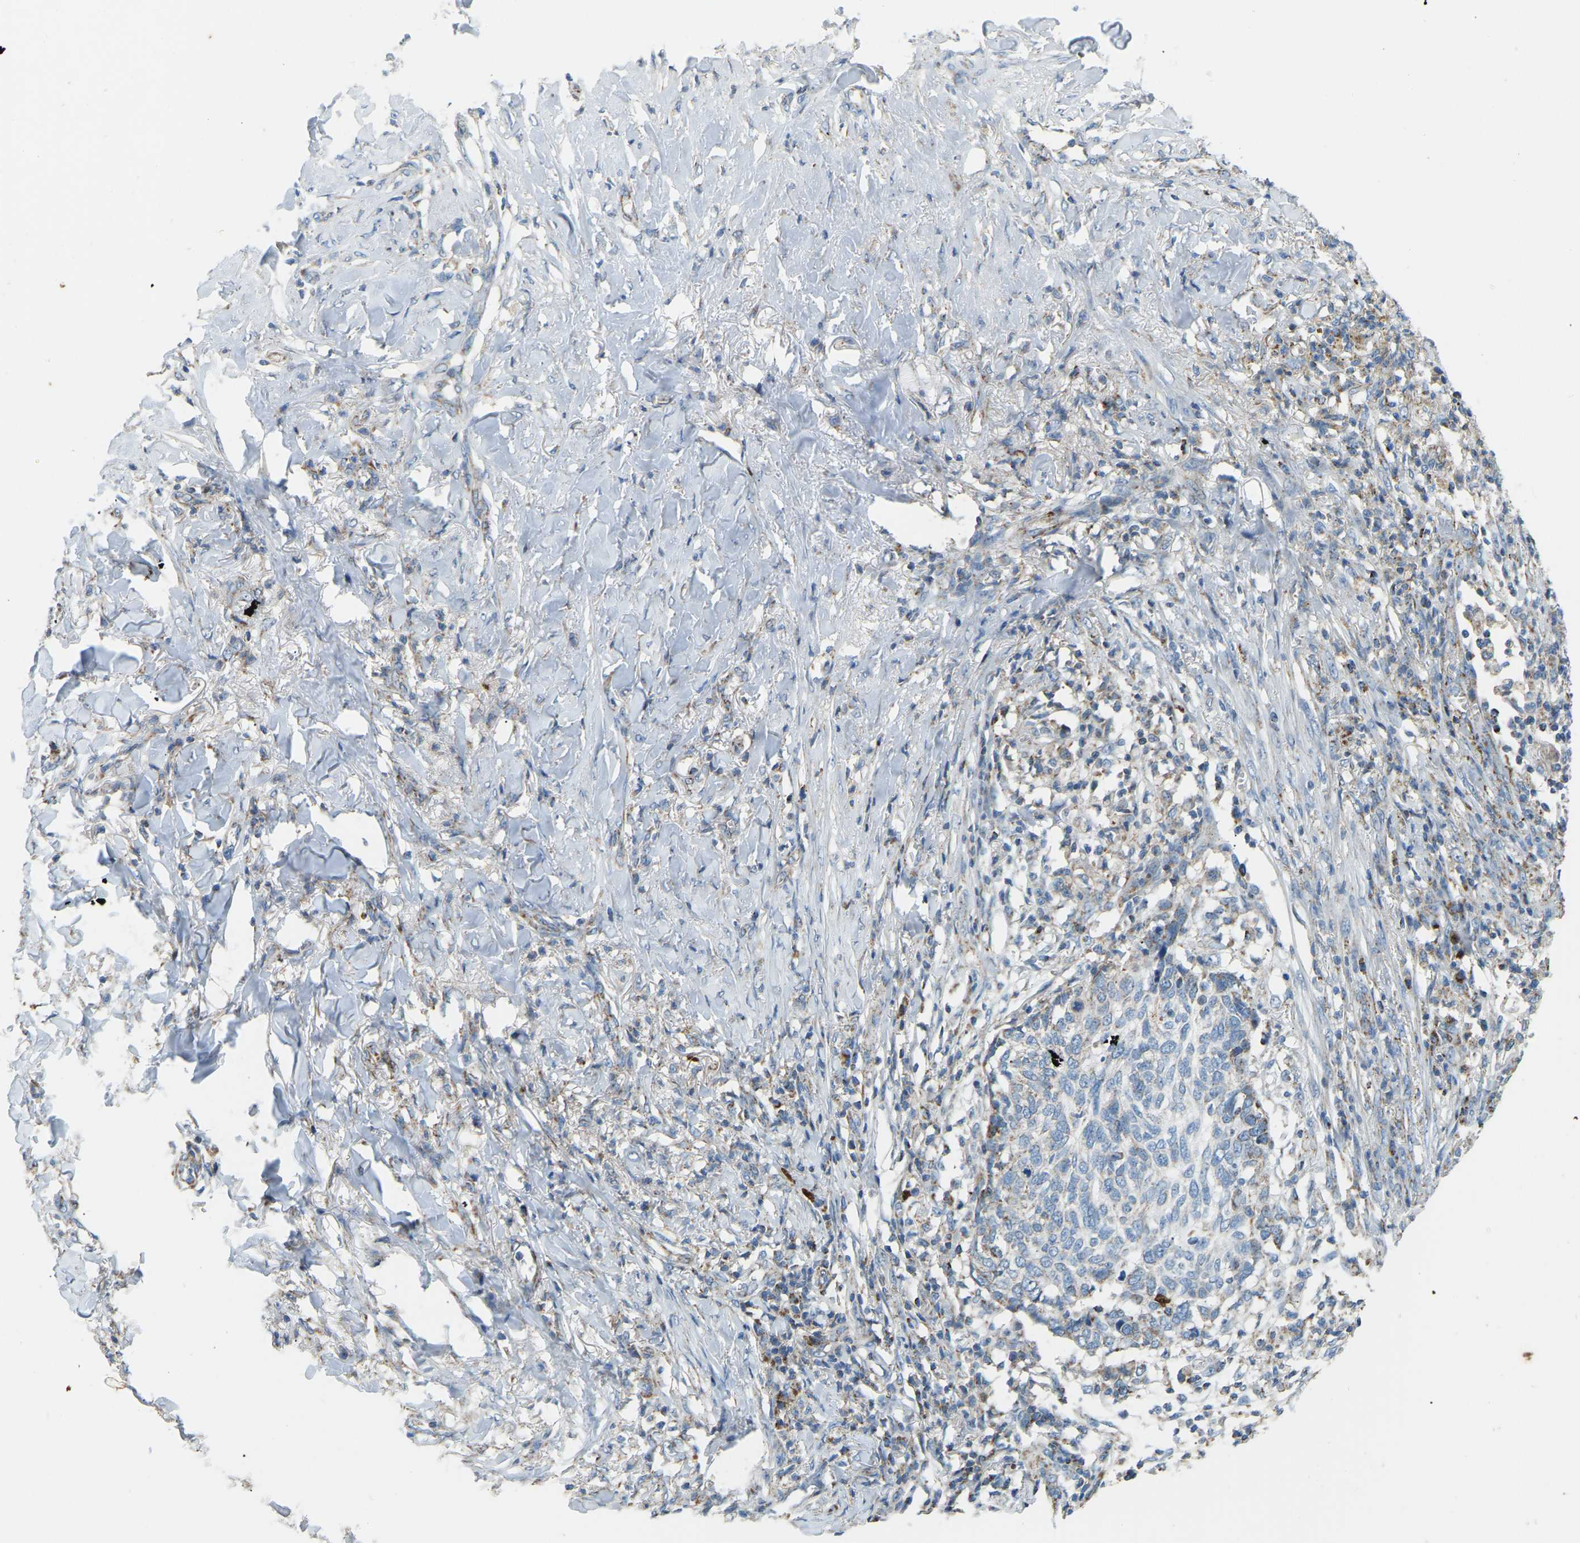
{"staining": {"intensity": "weak", "quantity": "<25%", "location": "cytoplasmic/membranous"}, "tissue": "skin cancer", "cell_type": "Tumor cells", "image_type": "cancer", "snomed": [{"axis": "morphology", "description": "Basal cell carcinoma"}, {"axis": "topography", "description": "Skin"}], "caption": "This is an IHC photomicrograph of human skin basal cell carcinoma. There is no expression in tumor cells.", "gene": "ZNF200", "patient": {"sex": "male", "age": 85}}